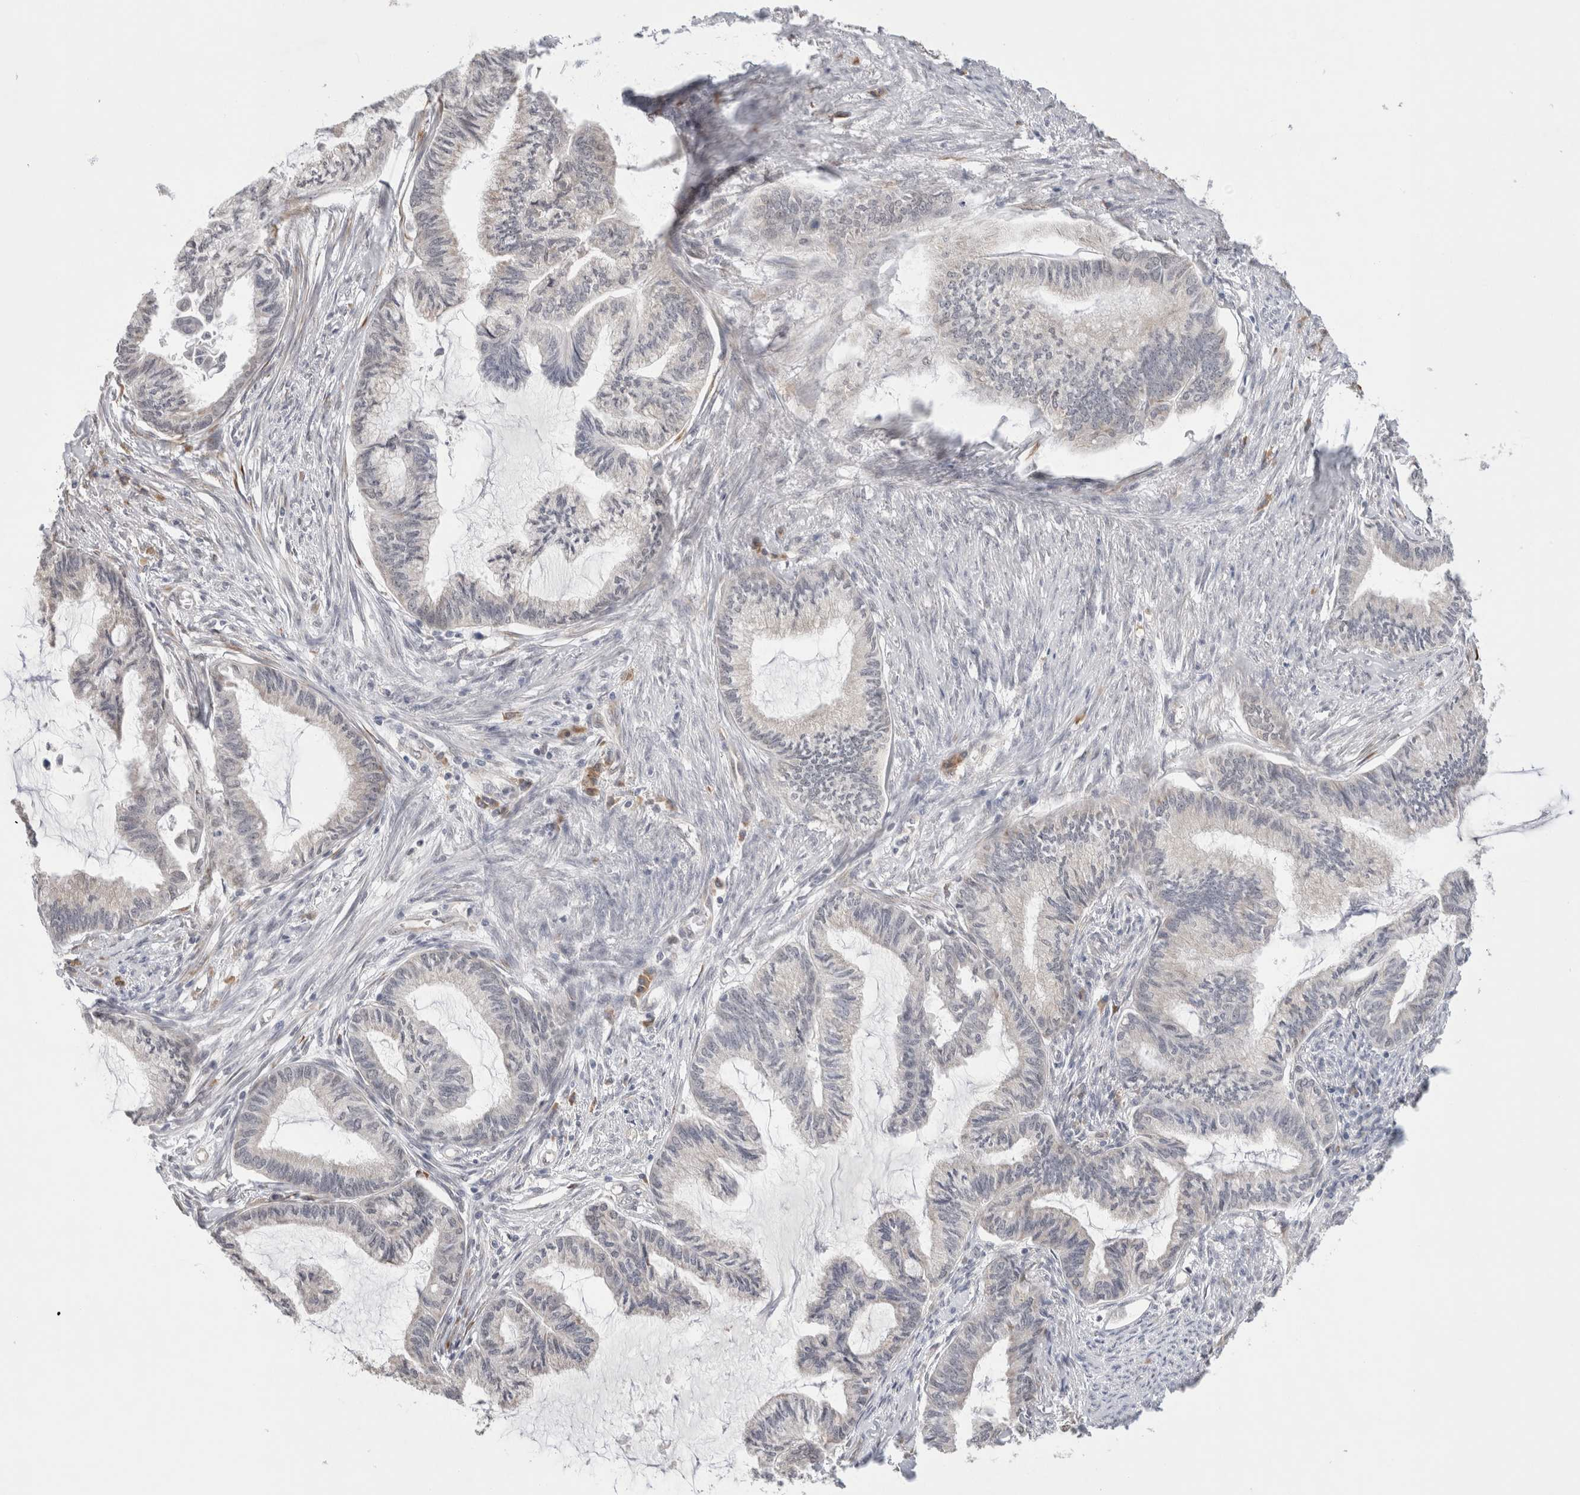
{"staining": {"intensity": "negative", "quantity": "none", "location": "none"}, "tissue": "endometrial cancer", "cell_type": "Tumor cells", "image_type": "cancer", "snomed": [{"axis": "morphology", "description": "Adenocarcinoma, NOS"}, {"axis": "topography", "description": "Endometrium"}], "caption": "Immunohistochemistry of human endometrial cancer (adenocarcinoma) exhibits no positivity in tumor cells. (Stains: DAB immunohistochemistry (IHC) with hematoxylin counter stain, Microscopy: brightfield microscopy at high magnification).", "gene": "HDLBP", "patient": {"sex": "female", "age": 86}}